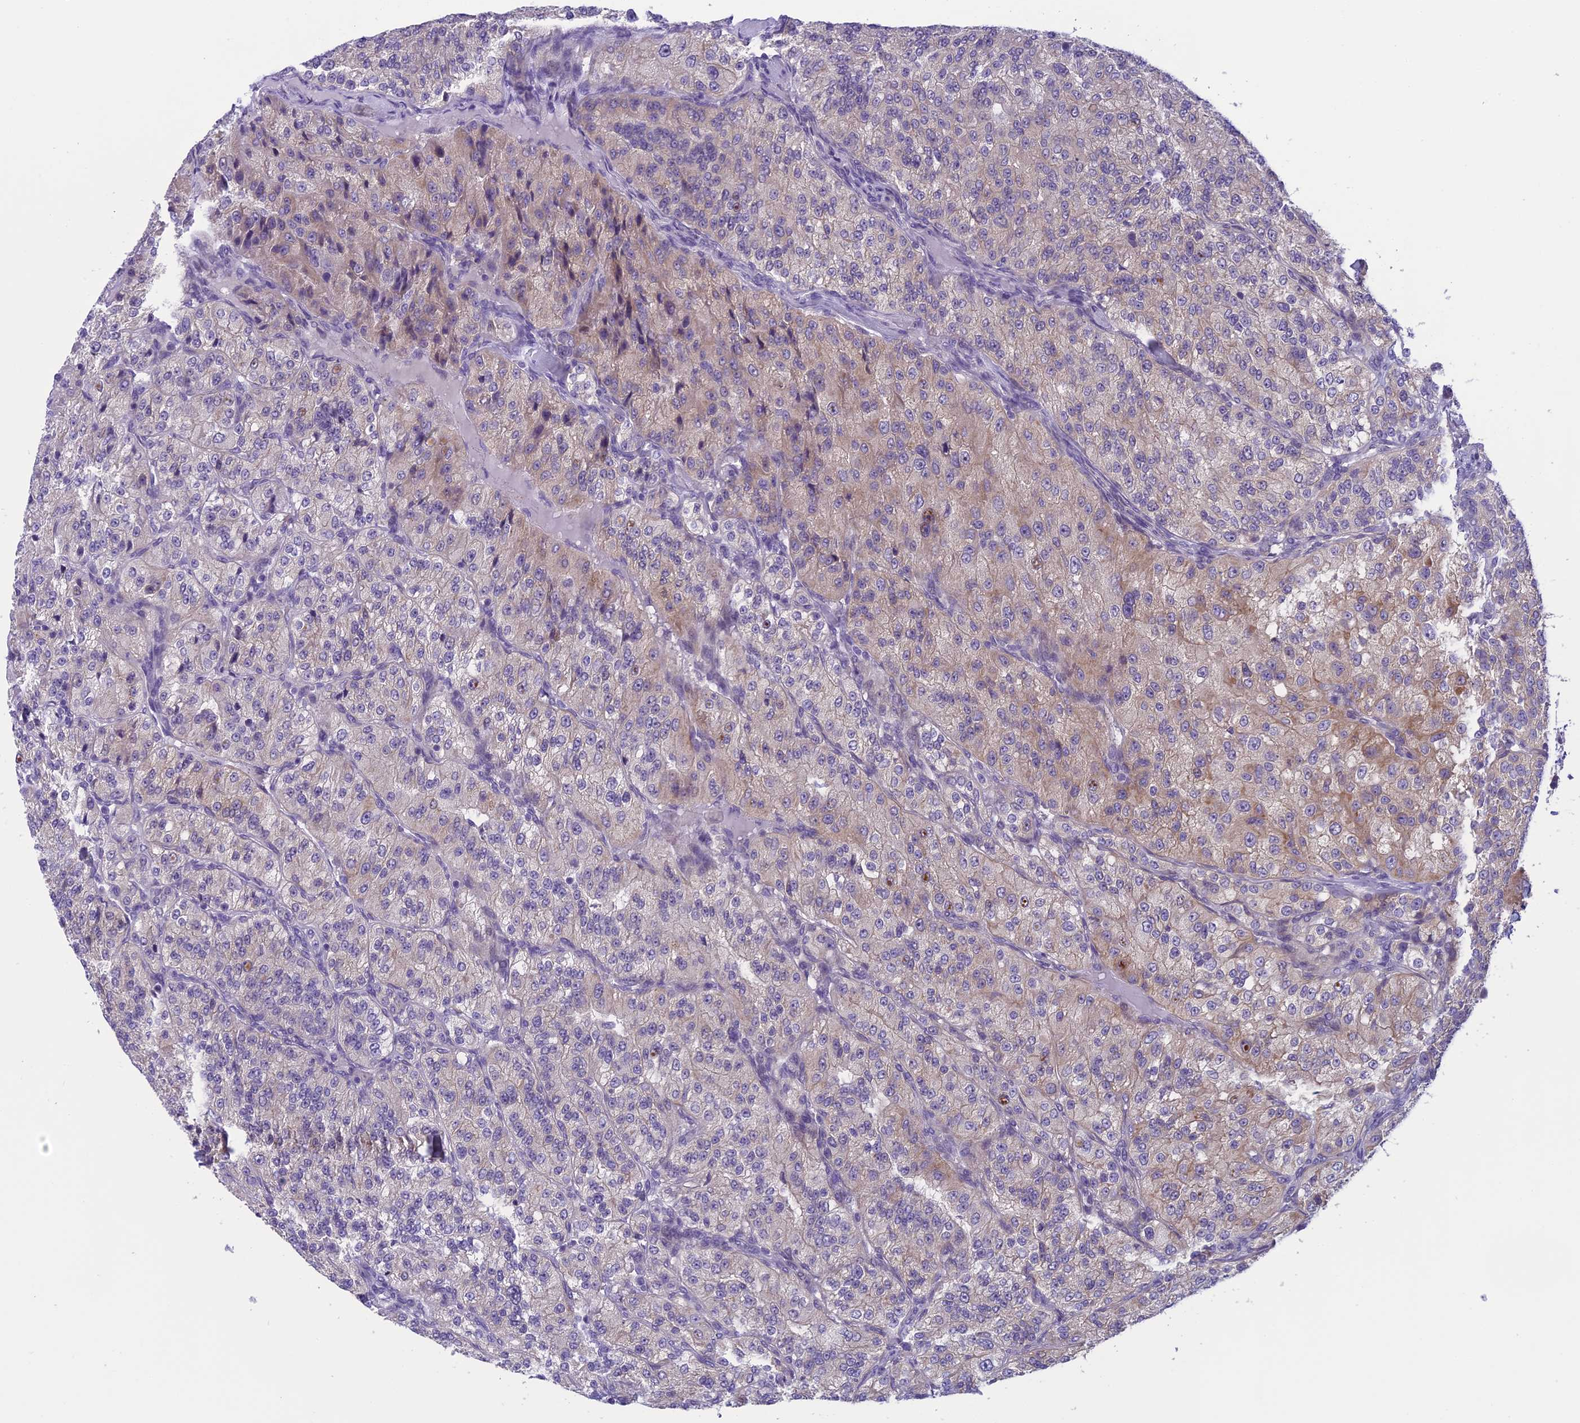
{"staining": {"intensity": "weak", "quantity": "25%-75%", "location": "cytoplasmic/membranous"}, "tissue": "renal cancer", "cell_type": "Tumor cells", "image_type": "cancer", "snomed": [{"axis": "morphology", "description": "Adenocarcinoma, NOS"}, {"axis": "topography", "description": "Kidney"}], "caption": "This image exhibits renal cancer (adenocarcinoma) stained with immunohistochemistry (IHC) to label a protein in brown. The cytoplasmic/membranous of tumor cells show weak positivity for the protein. Nuclei are counter-stained blue.", "gene": "ARHGEF37", "patient": {"sex": "female", "age": 63}}